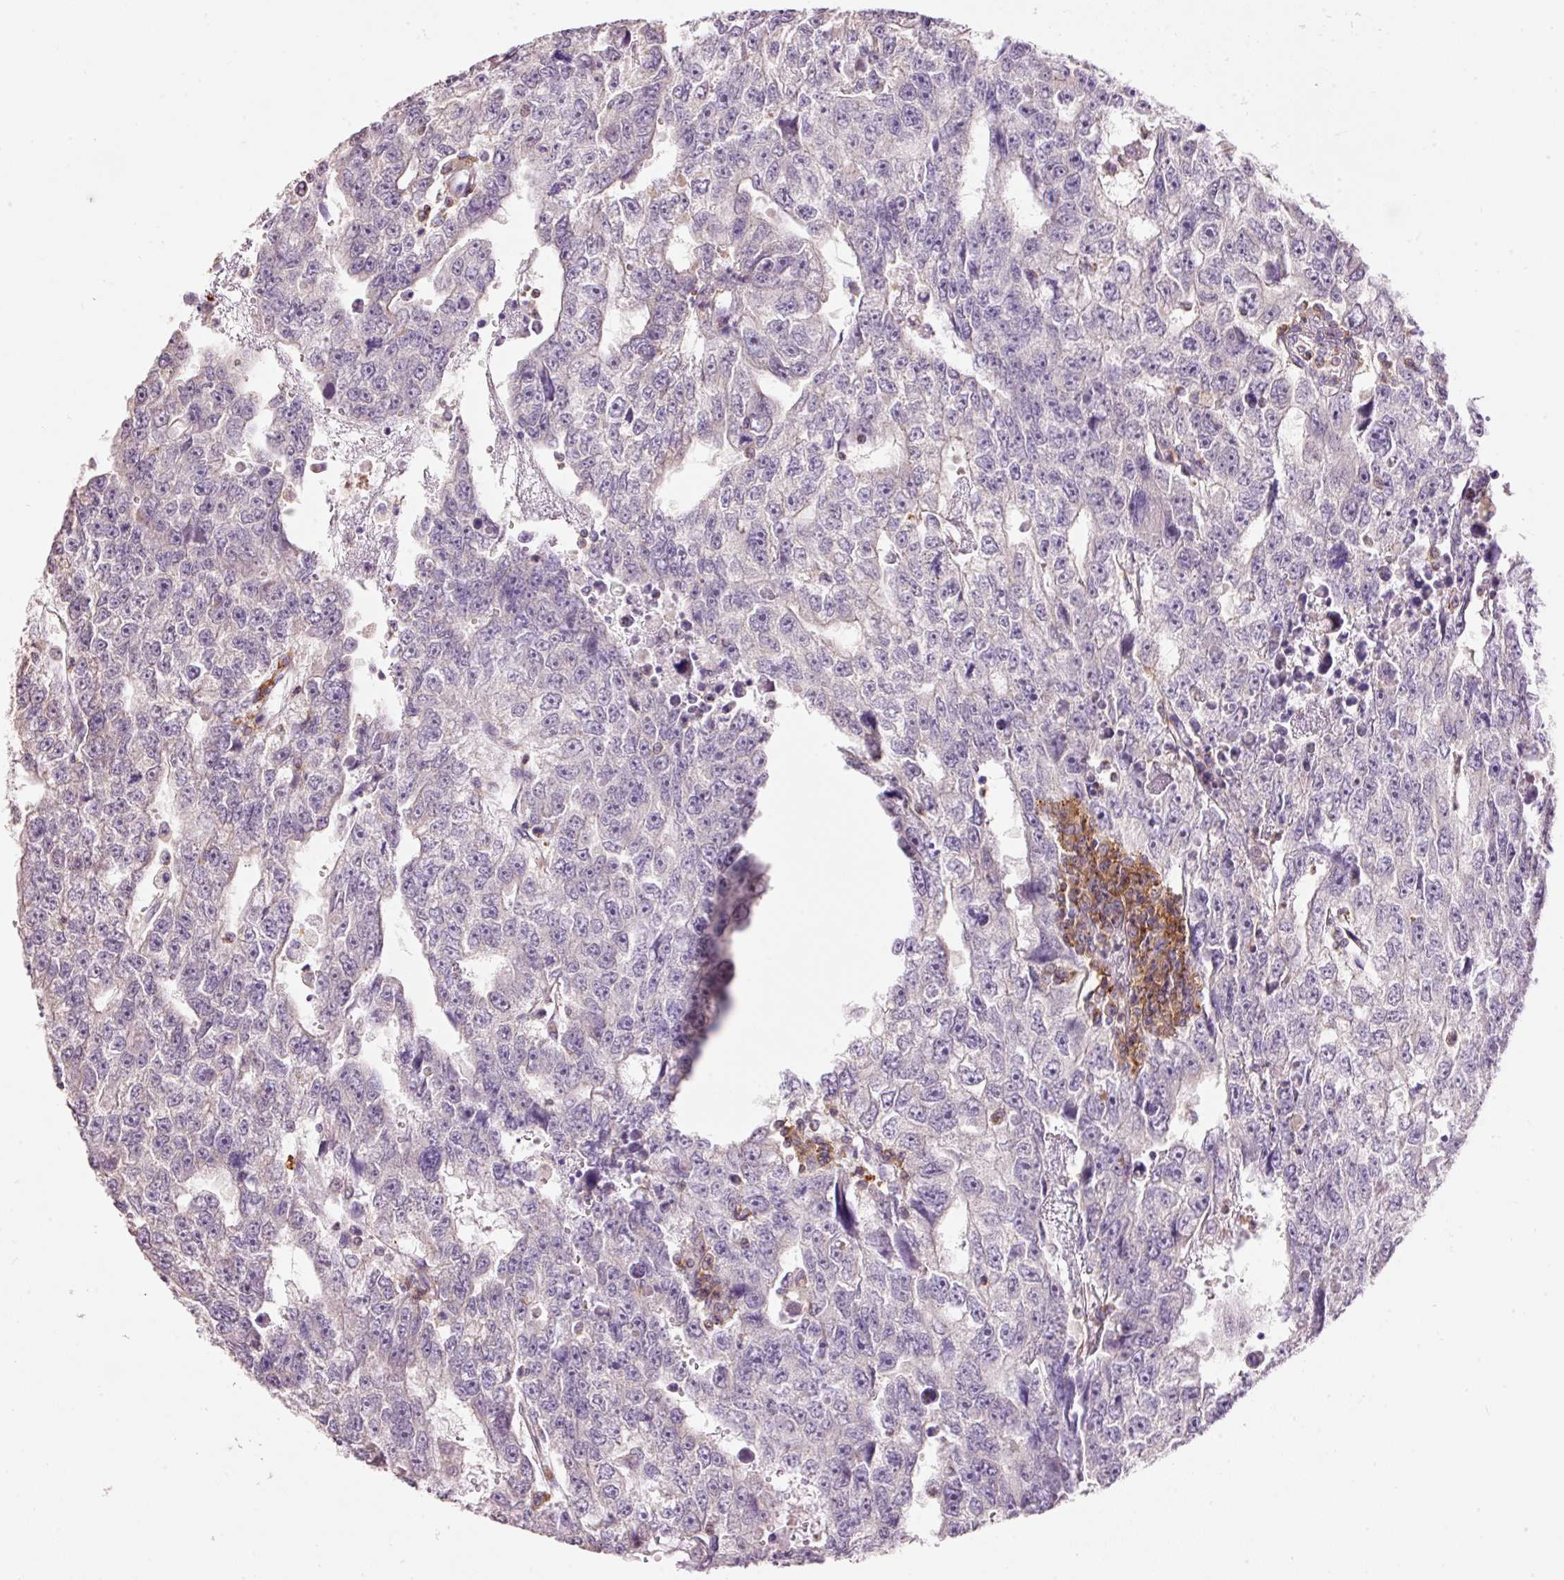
{"staining": {"intensity": "negative", "quantity": "none", "location": "none"}, "tissue": "testis cancer", "cell_type": "Tumor cells", "image_type": "cancer", "snomed": [{"axis": "morphology", "description": "Carcinoma, Embryonal, NOS"}, {"axis": "topography", "description": "Testis"}], "caption": "The immunohistochemistry photomicrograph has no significant expression in tumor cells of testis embryonal carcinoma tissue. (Stains: DAB immunohistochemistry with hematoxylin counter stain, Microscopy: brightfield microscopy at high magnification).", "gene": "DOK6", "patient": {"sex": "male", "age": 20}}